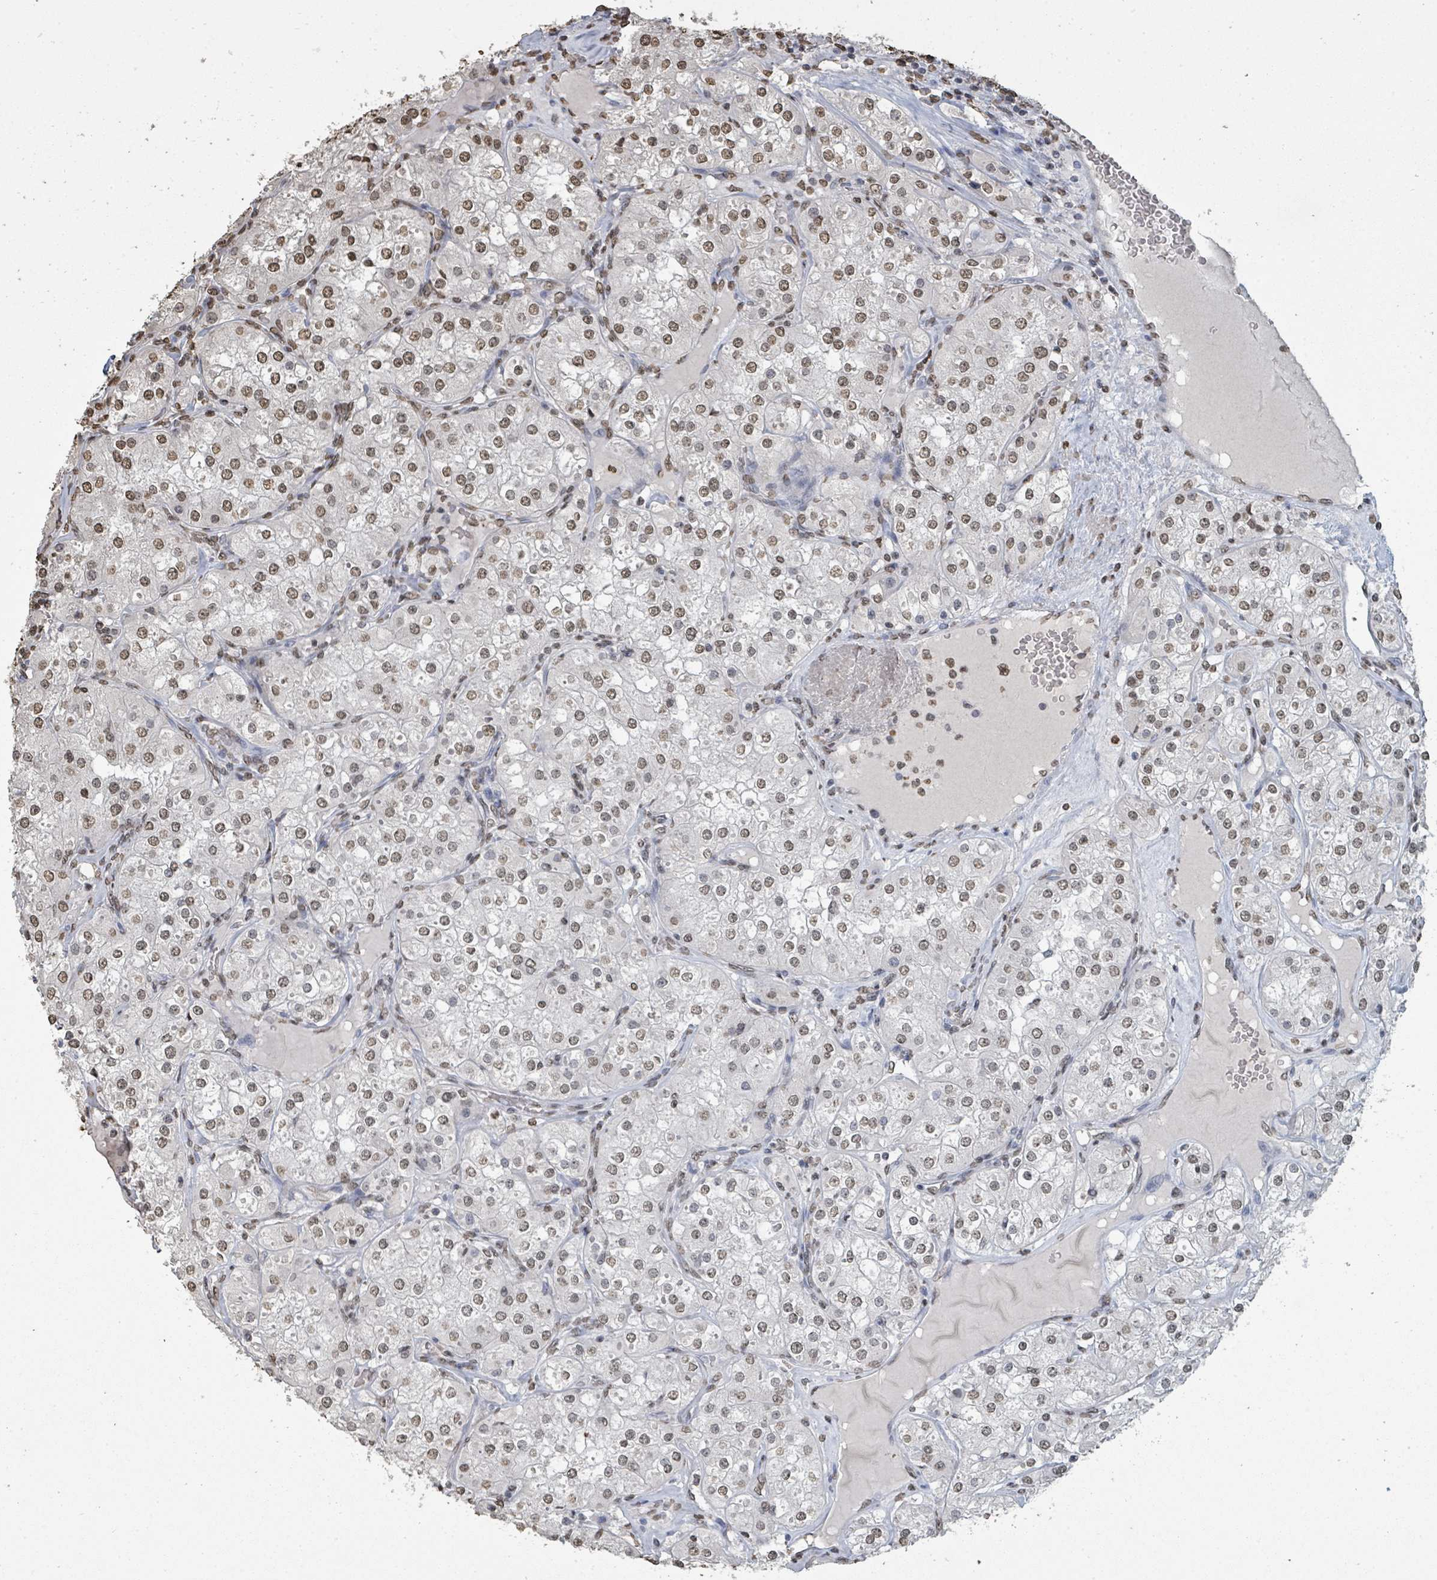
{"staining": {"intensity": "moderate", "quantity": ">75%", "location": "nuclear"}, "tissue": "renal cancer", "cell_type": "Tumor cells", "image_type": "cancer", "snomed": [{"axis": "morphology", "description": "Adenocarcinoma, NOS"}, {"axis": "topography", "description": "Kidney"}], "caption": "Protein expression analysis of human renal cancer (adenocarcinoma) reveals moderate nuclear staining in about >75% of tumor cells.", "gene": "MRPS12", "patient": {"sex": "male", "age": 77}}